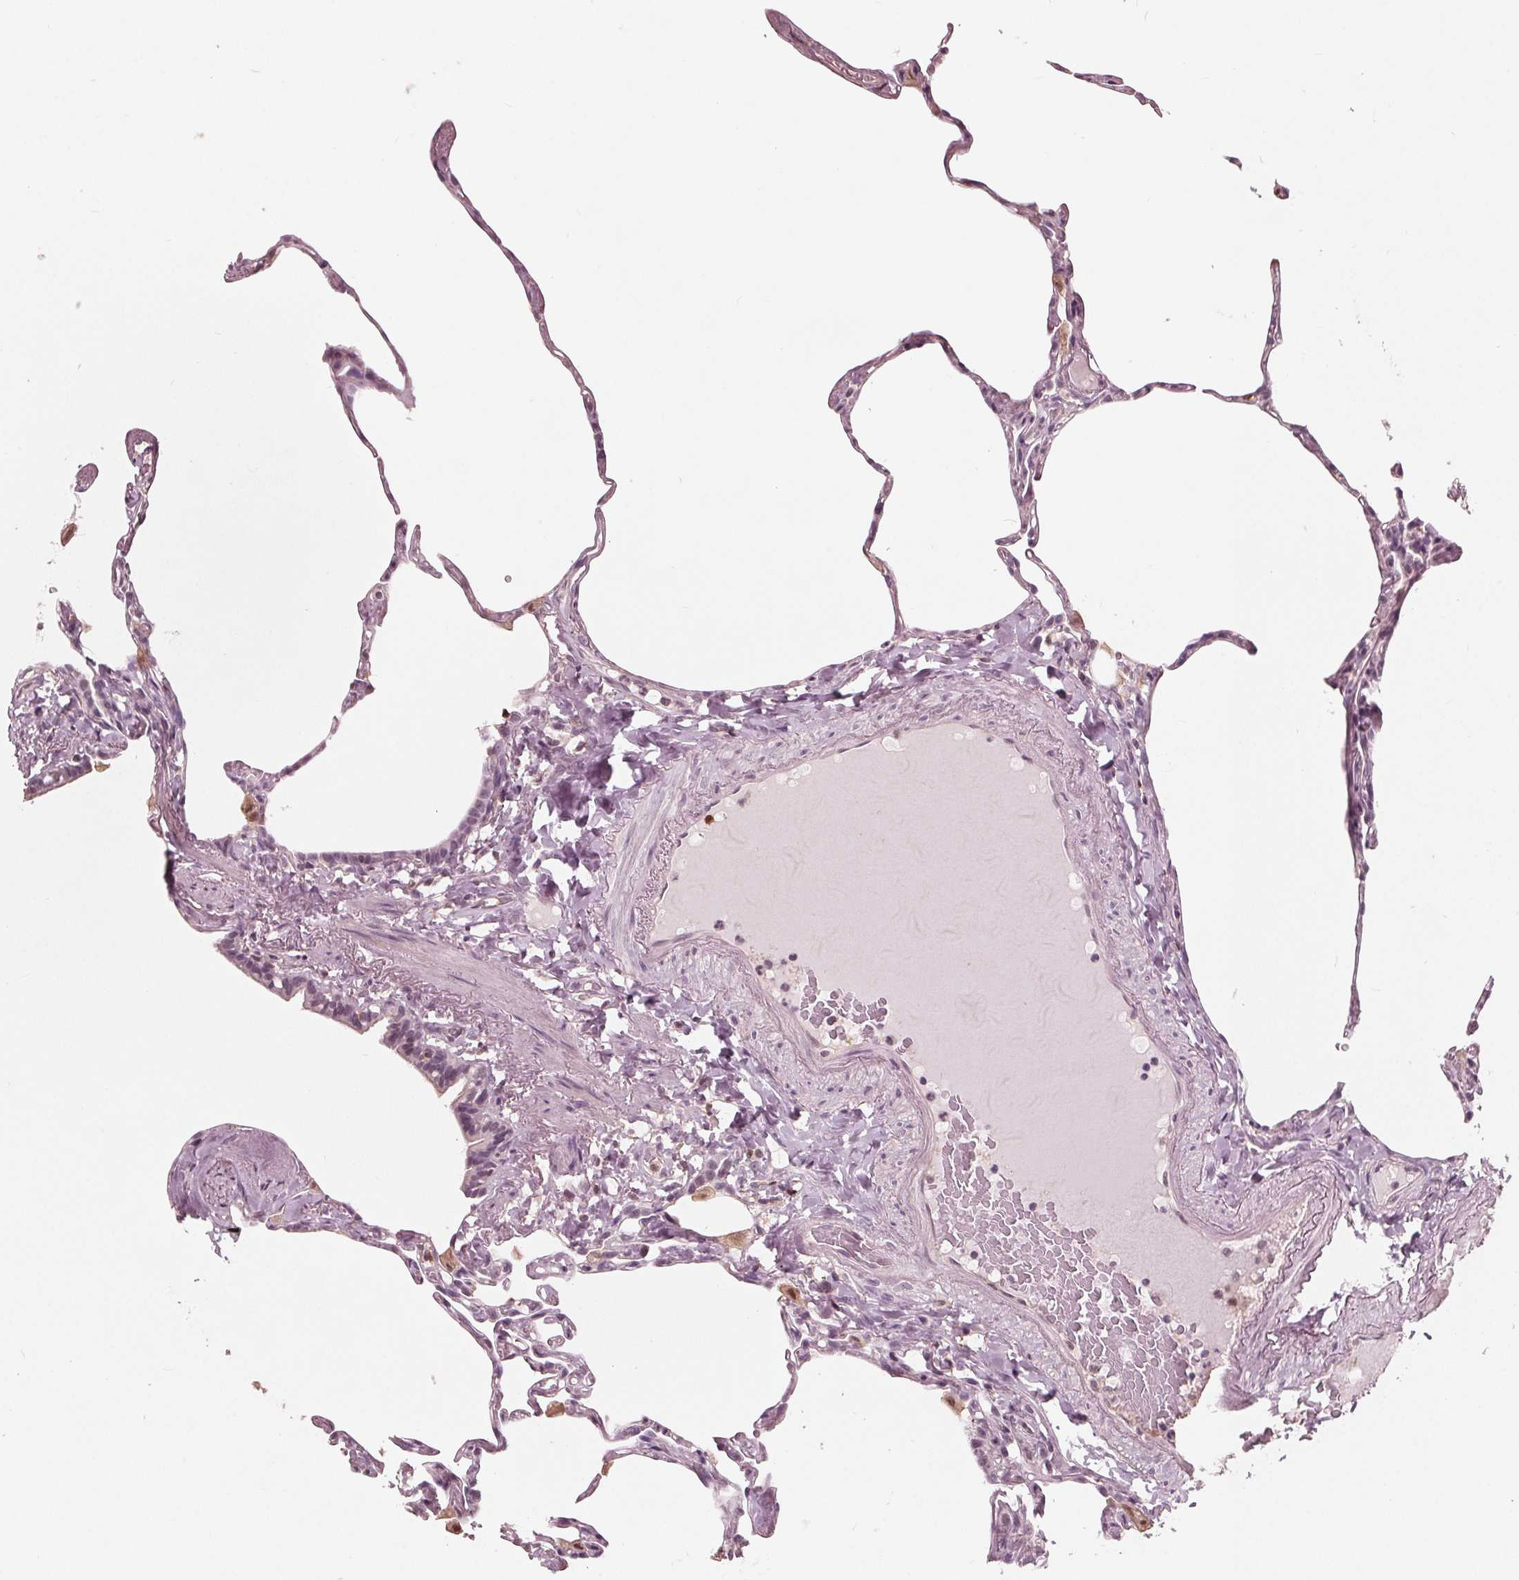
{"staining": {"intensity": "negative", "quantity": "none", "location": "none"}, "tissue": "lung", "cell_type": "Alveolar cells", "image_type": "normal", "snomed": [{"axis": "morphology", "description": "Normal tissue, NOS"}, {"axis": "topography", "description": "Lung"}], "caption": "High magnification brightfield microscopy of normal lung stained with DAB (3,3'-diaminobenzidine) (brown) and counterstained with hematoxylin (blue): alveolar cells show no significant expression. Nuclei are stained in blue.", "gene": "ING3", "patient": {"sex": "male", "age": 65}}